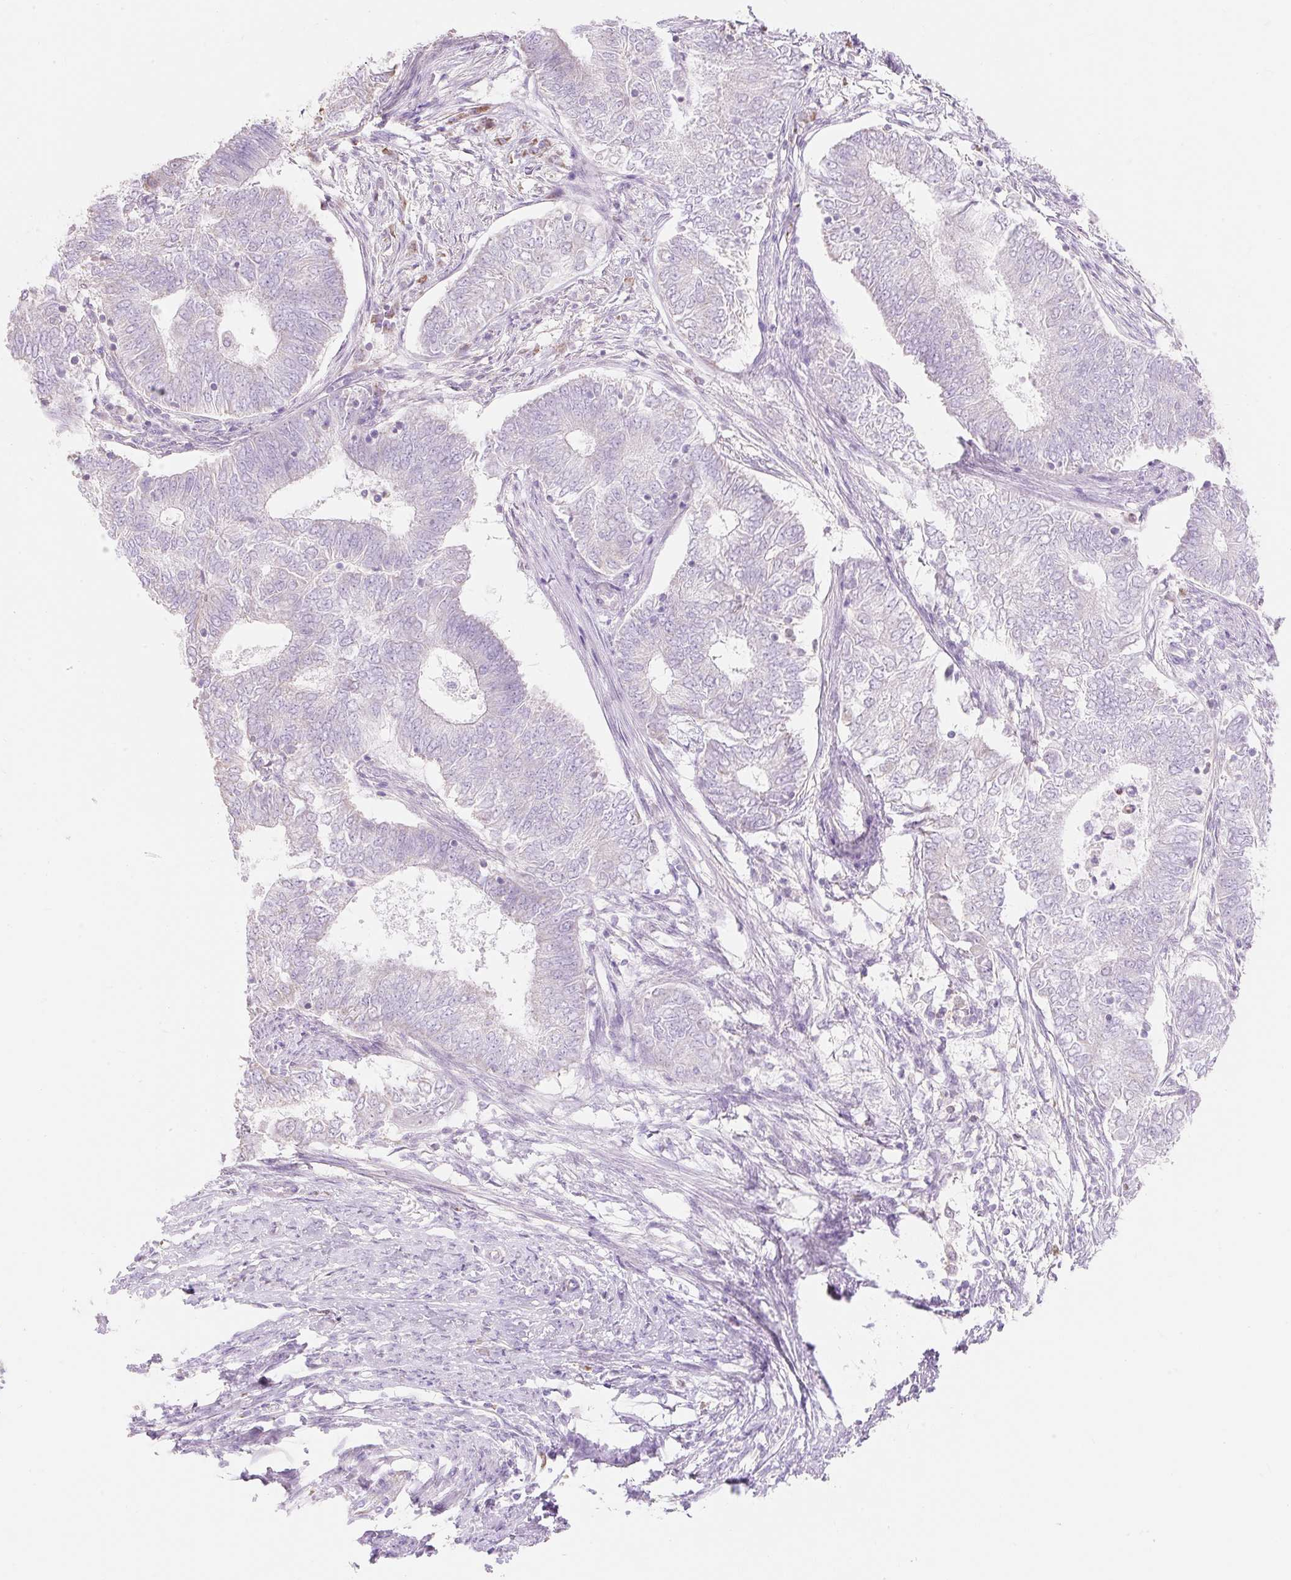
{"staining": {"intensity": "negative", "quantity": "none", "location": "none"}, "tissue": "endometrial cancer", "cell_type": "Tumor cells", "image_type": "cancer", "snomed": [{"axis": "morphology", "description": "Adenocarcinoma, NOS"}, {"axis": "topography", "description": "Endometrium"}], "caption": "A micrograph of endometrial cancer stained for a protein reveals no brown staining in tumor cells. (DAB (3,3'-diaminobenzidine) immunohistochemistry visualized using brightfield microscopy, high magnification).", "gene": "DHX35", "patient": {"sex": "female", "age": 62}}